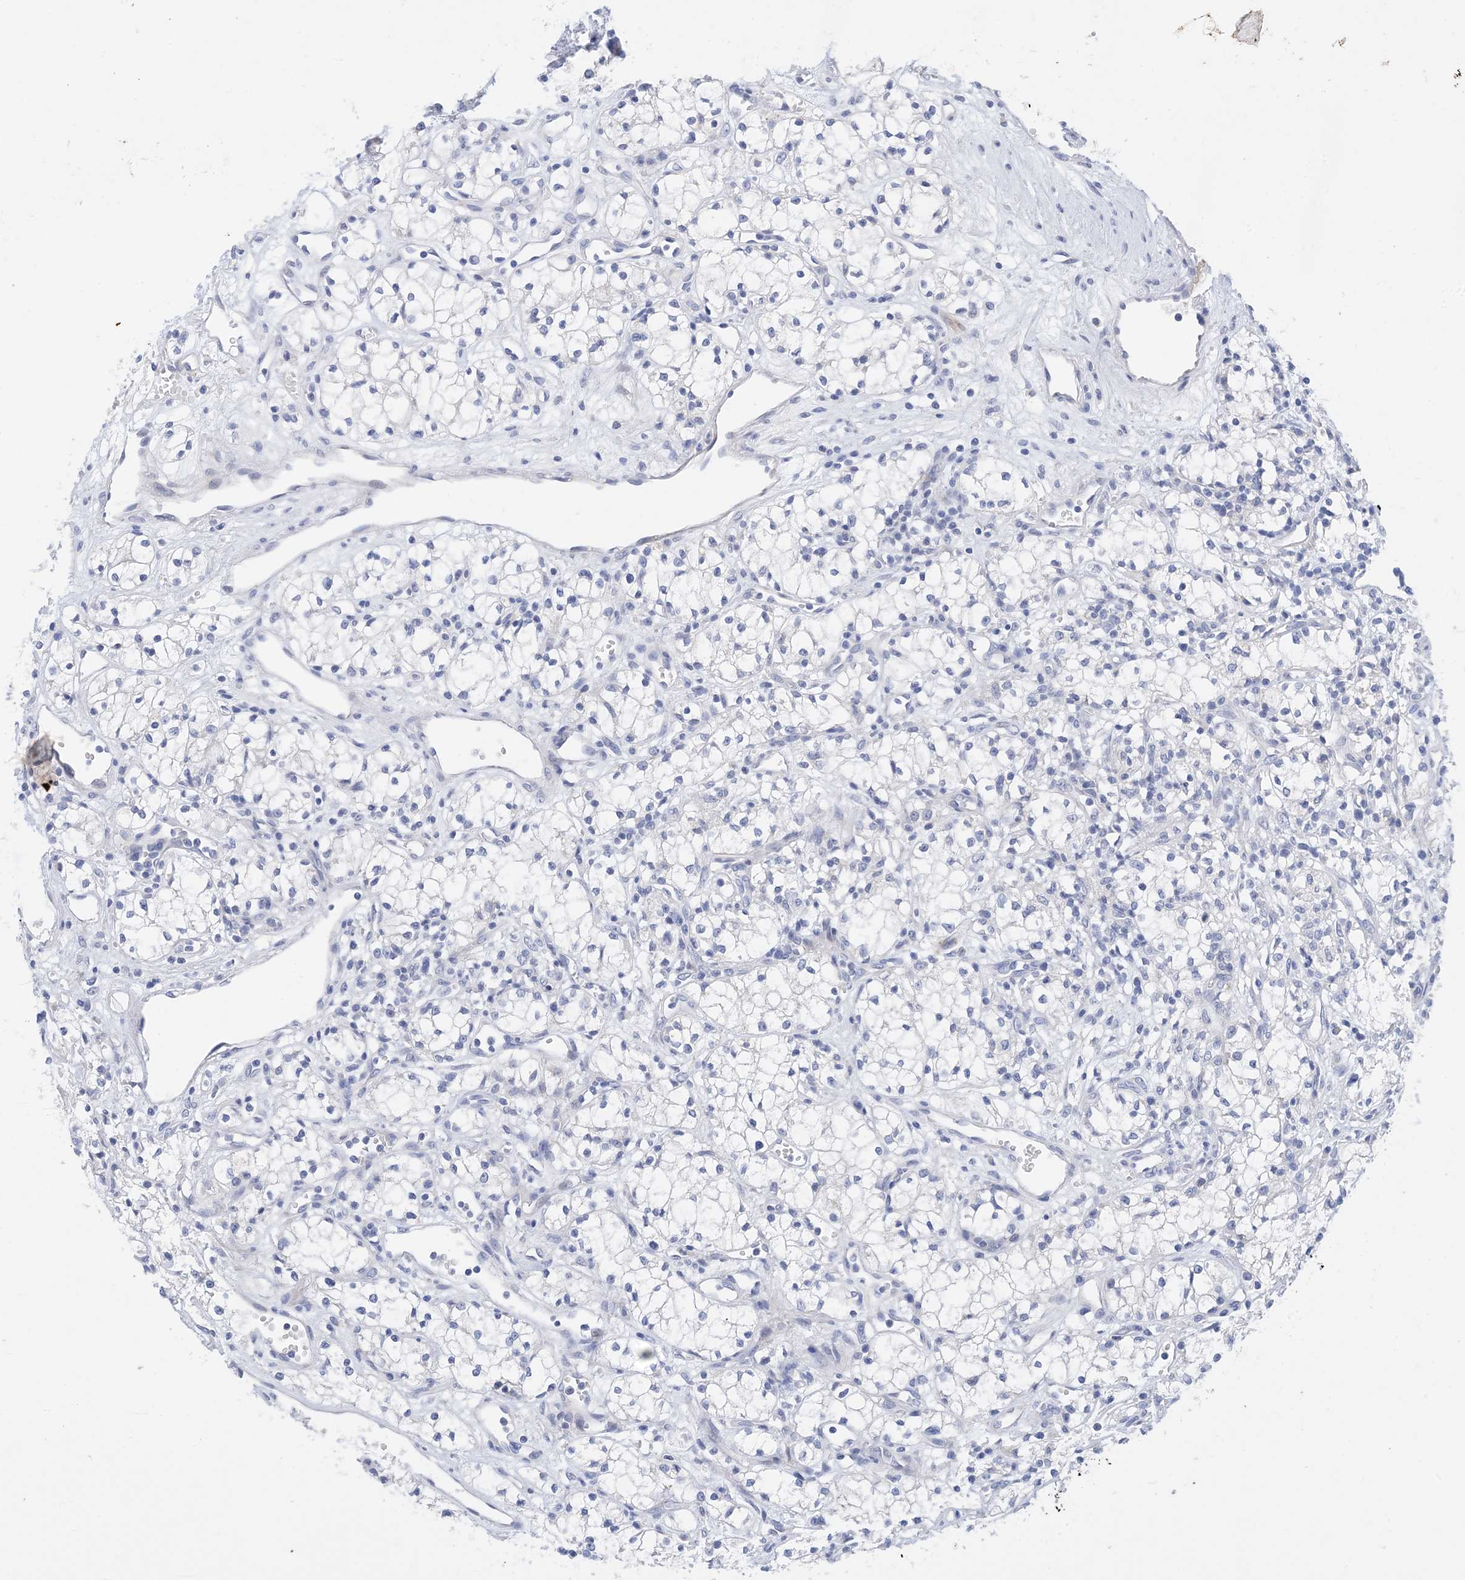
{"staining": {"intensity": "negative", "quantity": "none", "location": "none"}, "tissue": "renal cancer", "cell_type": "Tumor cells", "image_type": "cancer", "snomed": [{"axis": "morphology", "description": "Adenocarcinoma, NOS"}, {"axis": "topography", "description": "Kidney"}], "caption": "High magnification brightfield microscopy of renal cancer (adenocarcinoma) stained with DAB (3,3'-diaminobenzidine) (brown) and counterstained with hematoxylin (blue): tumor cells show no significant staining.", "gene": "PLK4", "patient": {"sex": "male", "age": 59}}